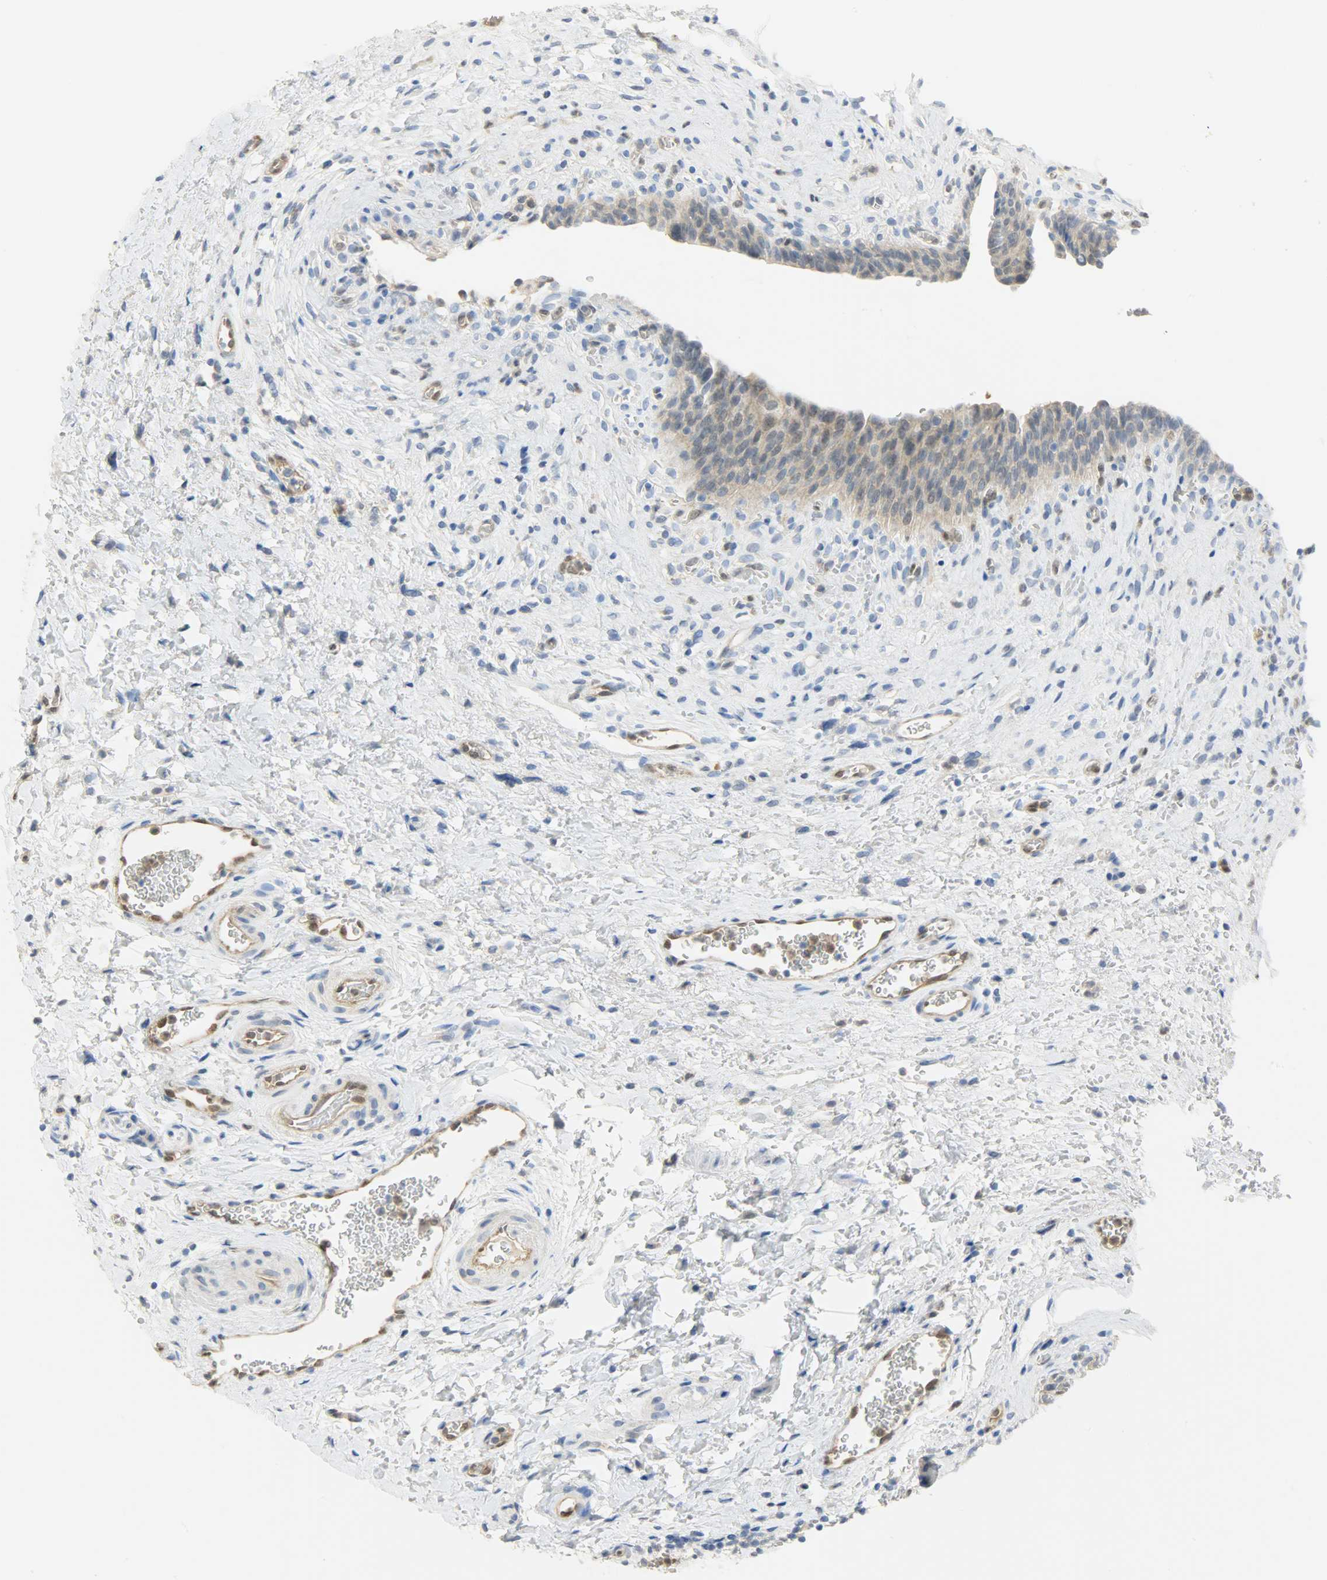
{"staining": {"intensity": "weak", "quantity": "25%-75%", "location": "cytoplasmic/membranous"}, "tissue": "urinary bladder", "cell_type": "Urothelial cells", "image_type": "normal", "snomed": [{"axis": "morphology", "description": "Normal tissue, NOS"}, {"axis": "morphology", "description": "Dysplasia, NOS"}, {"axis": "topography", "description": "Urinary bladder"}], "caption": "A low amount of weak cytoplasmic/membranous expression is seen in about 25%-75% of urothelial cells in normal urinary bladder.", "gene": "FKBP1A", "patient": {"sex": "male", "age": 35}}